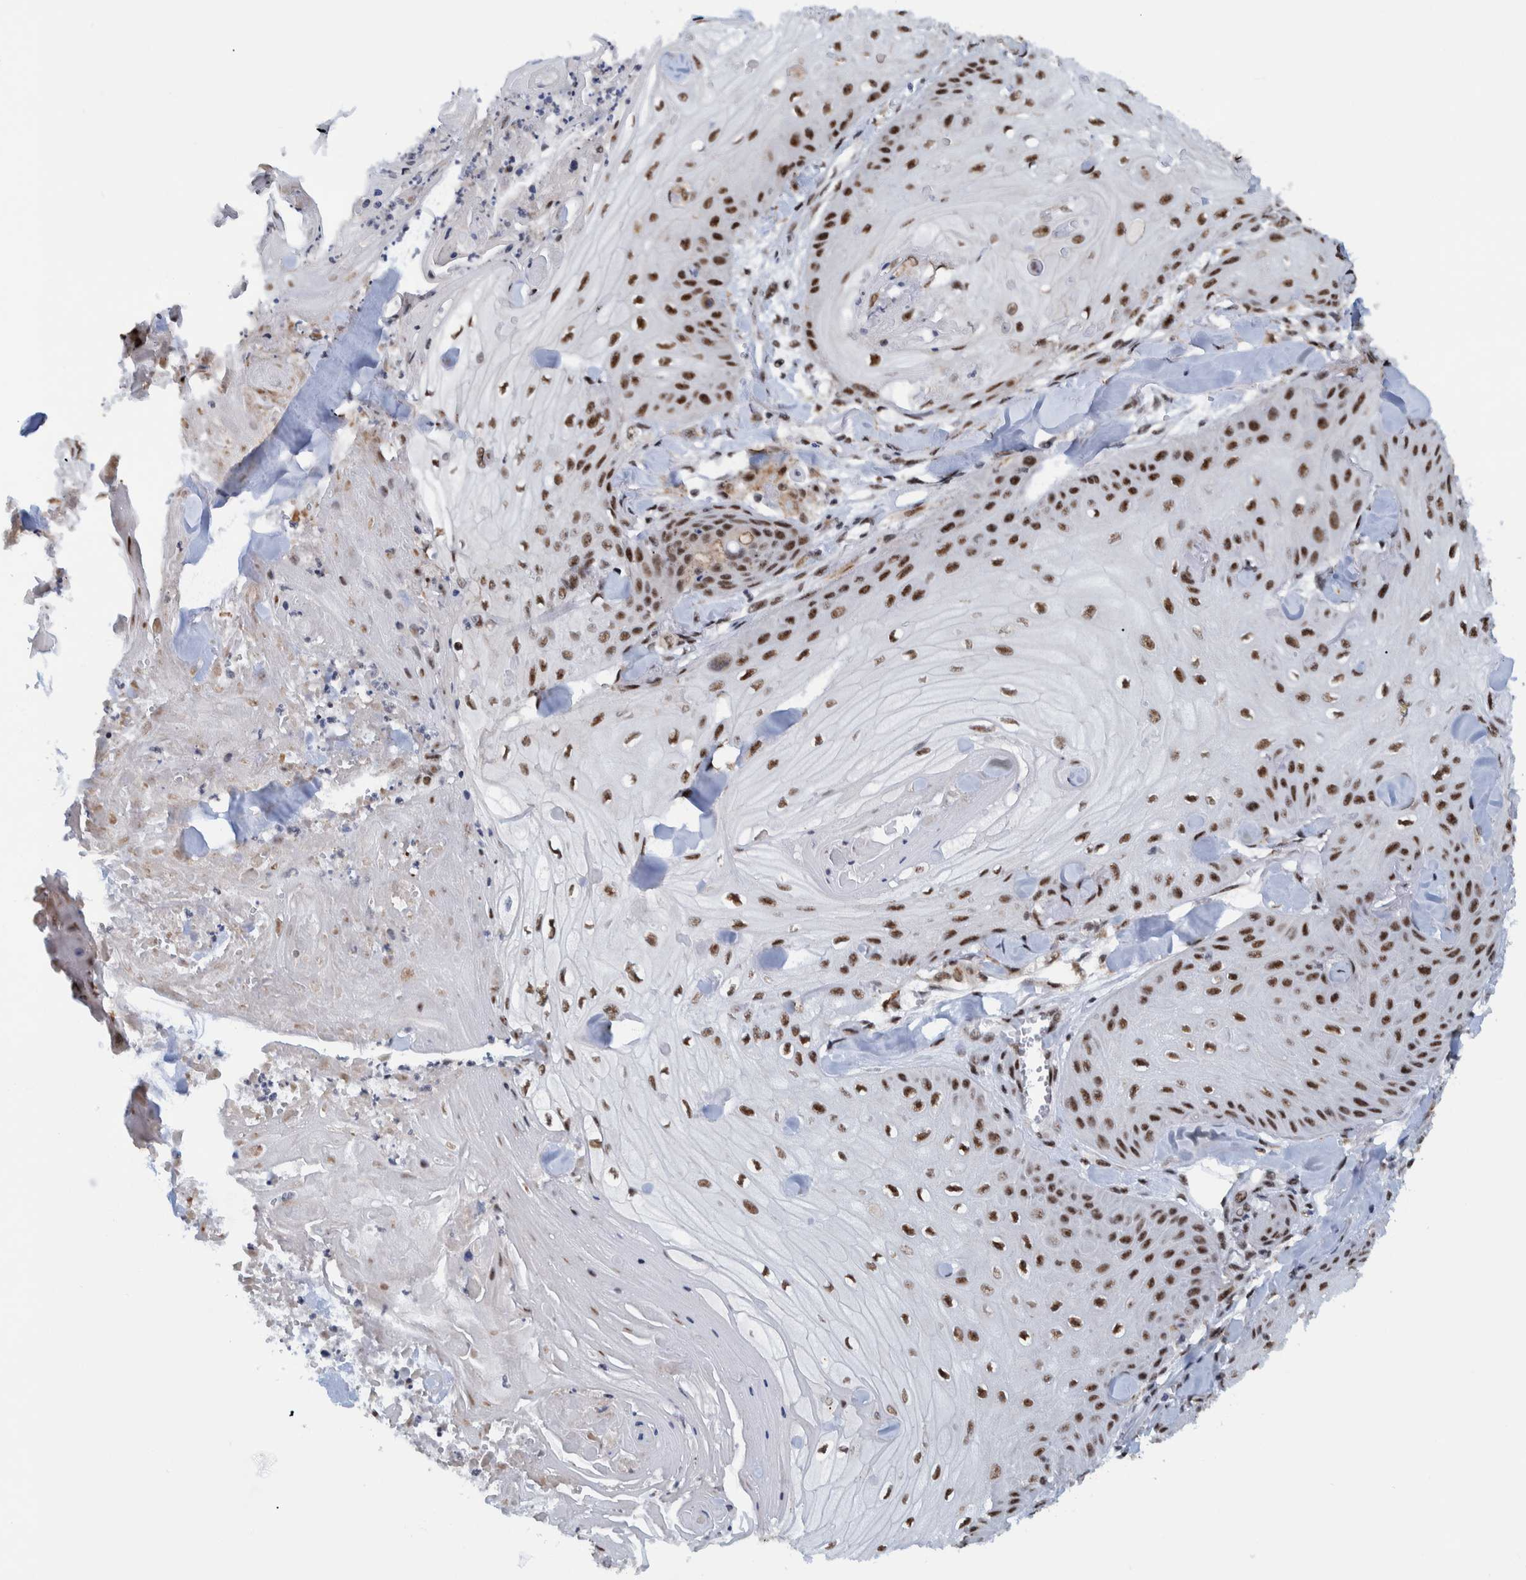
{"staining": {"intensity": "strong", "quantity": ">75%", "location": "nuclear"}, "tissue": "skin cancer", "cell_type": "Tumor cells", "image_type": "cancer", "snomed": [{"axis": "morphology", "description": "Squamous cell carcinoma, NOS"}, {"axis": "topography", "description": "Skin"}], "caption": "About >75% of tumor cells in human squamous cell carcinoma (skin) show strong nuclear protein staining as visualized by brown immunohistochemical staining.", "gene": "EFTUD2", "patient": {"sex": "male", "age": 74}}